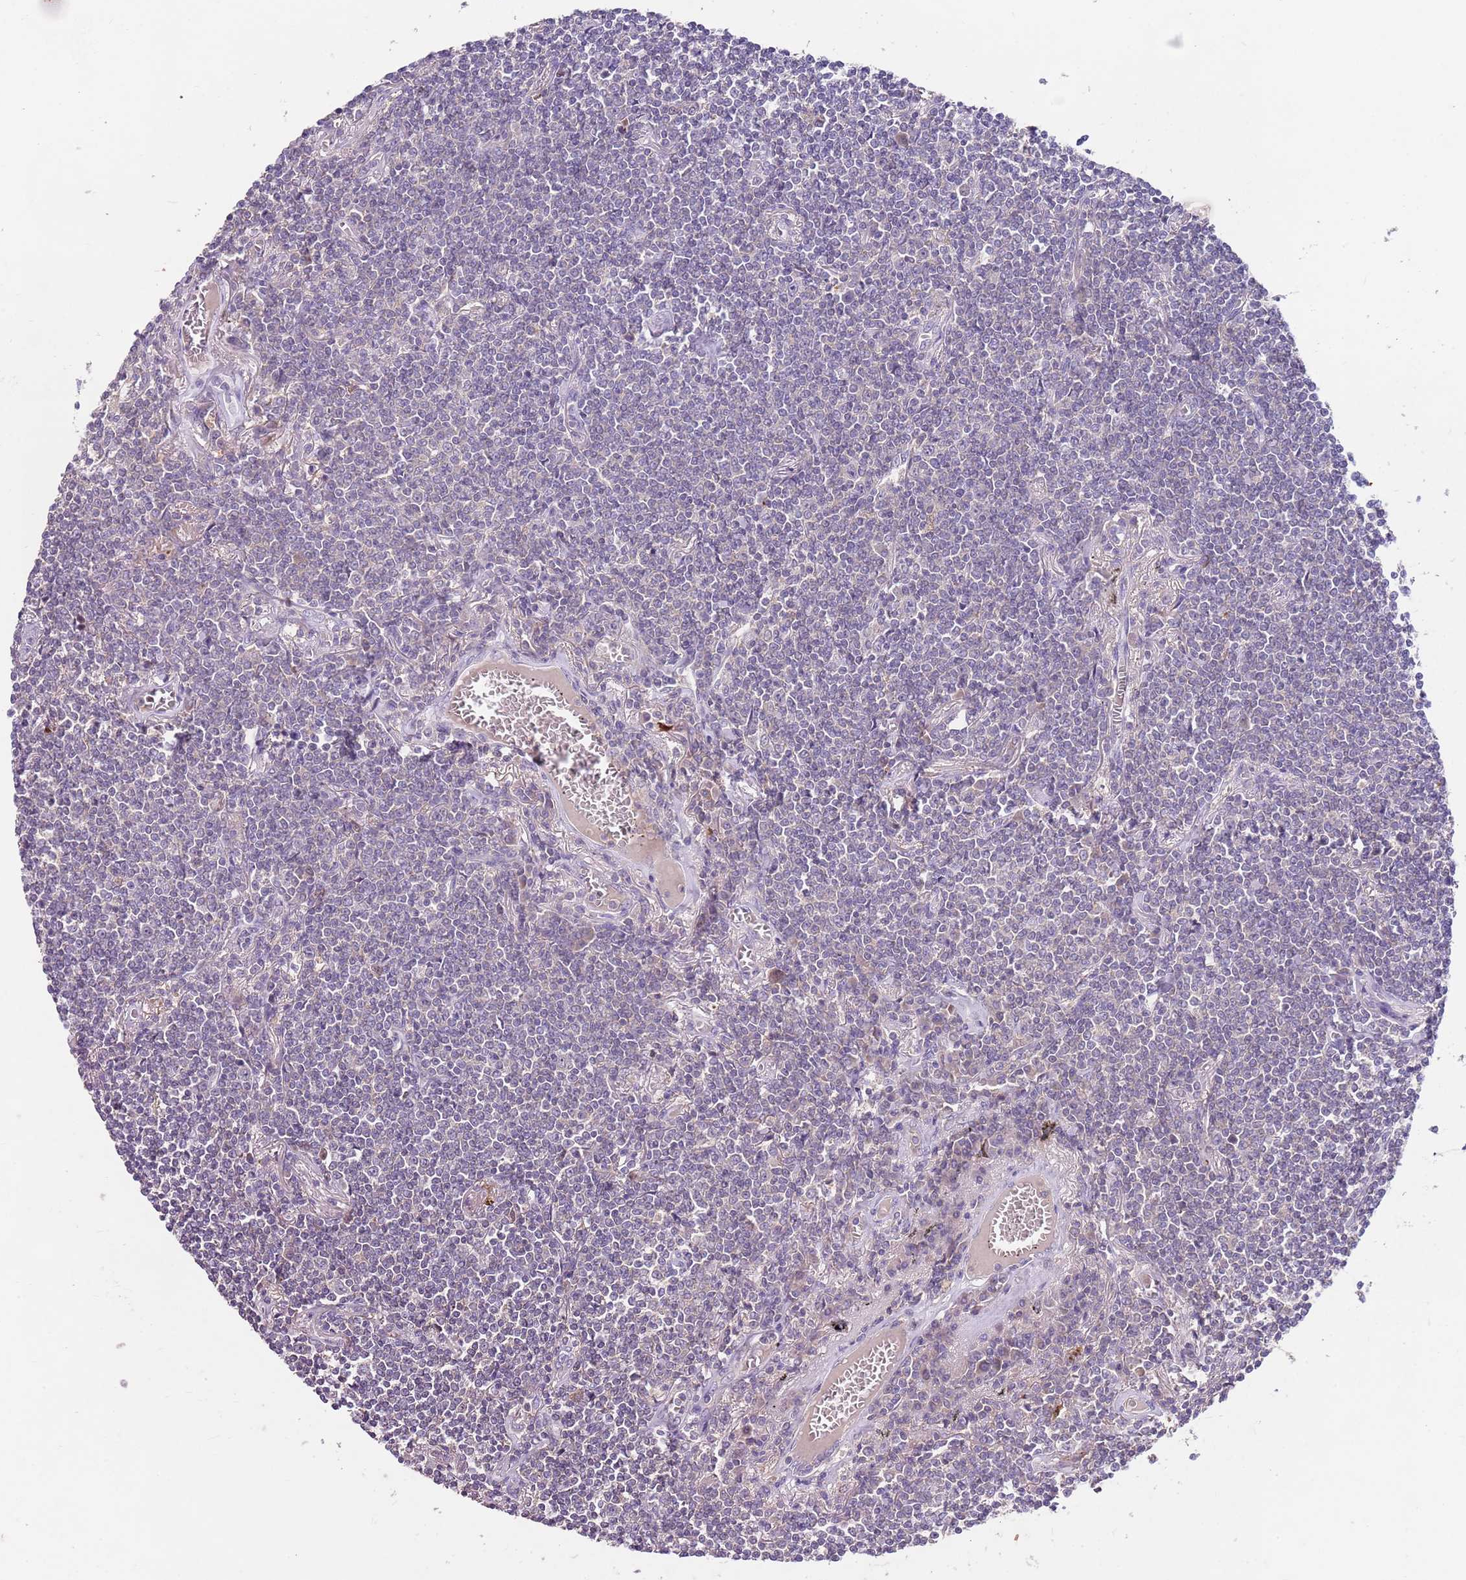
{"staining": {"intensity": "negative", "quantity": "none", "location": "none"}, "tissue": "lymphoma", "cell_type": "Tumor cells", "image_type": "cancer", "snomed": [{"axis": "morphology", "description": "Malignant lymphoma, non-Hodgkin's type, Low grade"}, {"axis": "topography", "description": "Lung"}], "caption": "Protein analysis of low-grade malignant lymphoma, non-Hodgkin's type shows no significant positivity in tumor cells.", "gene": "NRDE2", "patient": {"sex": "female", "age": 71}}